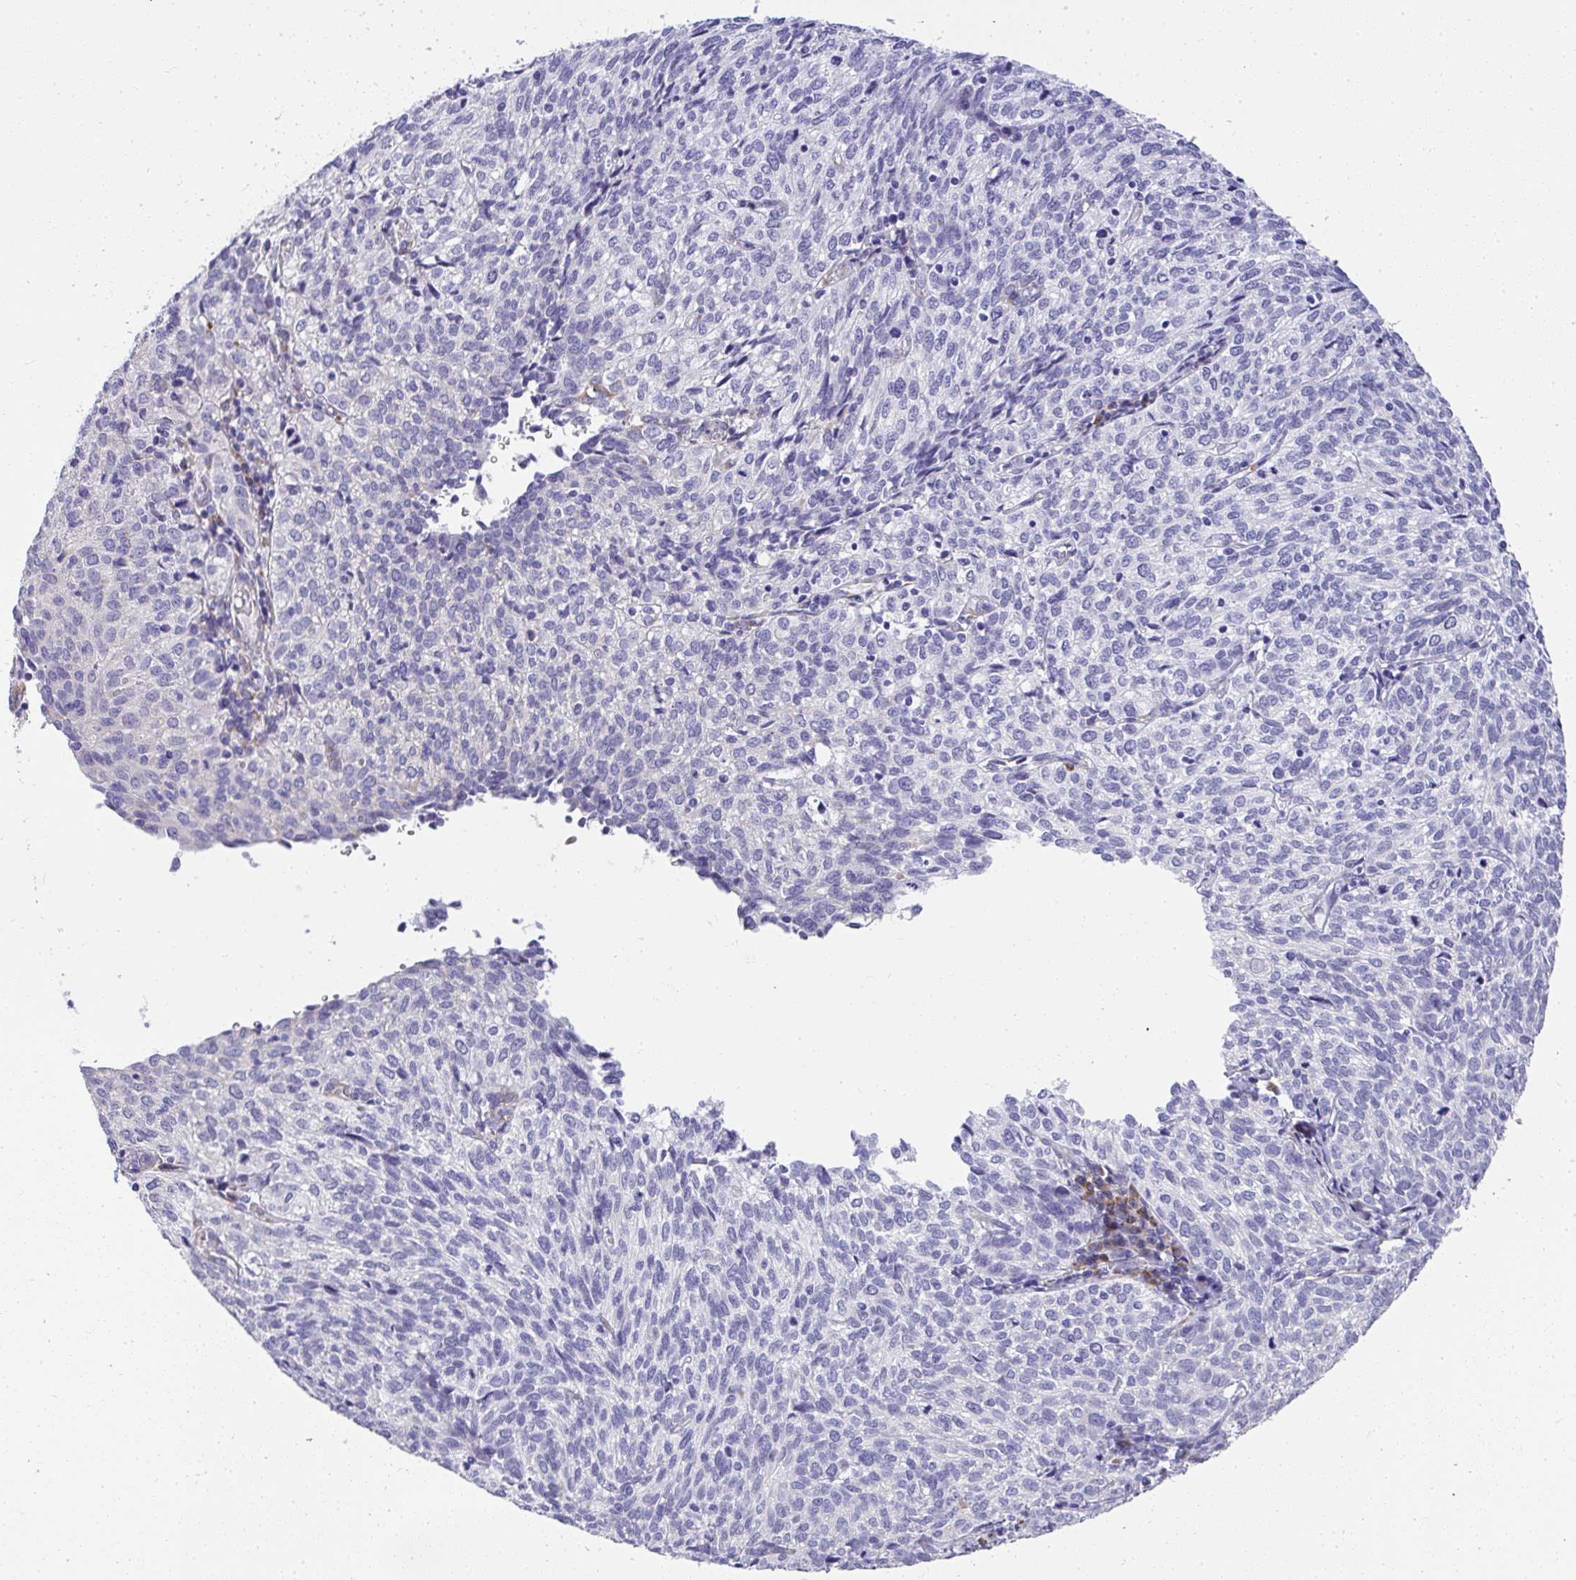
{"staining": {"intensity": "negative", "quantity": "none", "location": "none"}, "tissue": "cervical cancer", "cell_type": "Tumor cells", "image_type": "cancer", "snomed": [{"axis": "morphology", "description": "Normal tissue, NOS"}, {"axis": "morphology", "description": "Squamous cell carcinoma, NOS"}, {"axis": "topography", "description": "Vagina"}, {"axis": "topography", "description": "Cervix"}], "caption": "Photomicrograph shows no protein staining in tumor cells of cervical squamous cell carcinoma tissue.", "gene": "ADRA2C", "patient": {"sex": "female", "age": 45}}